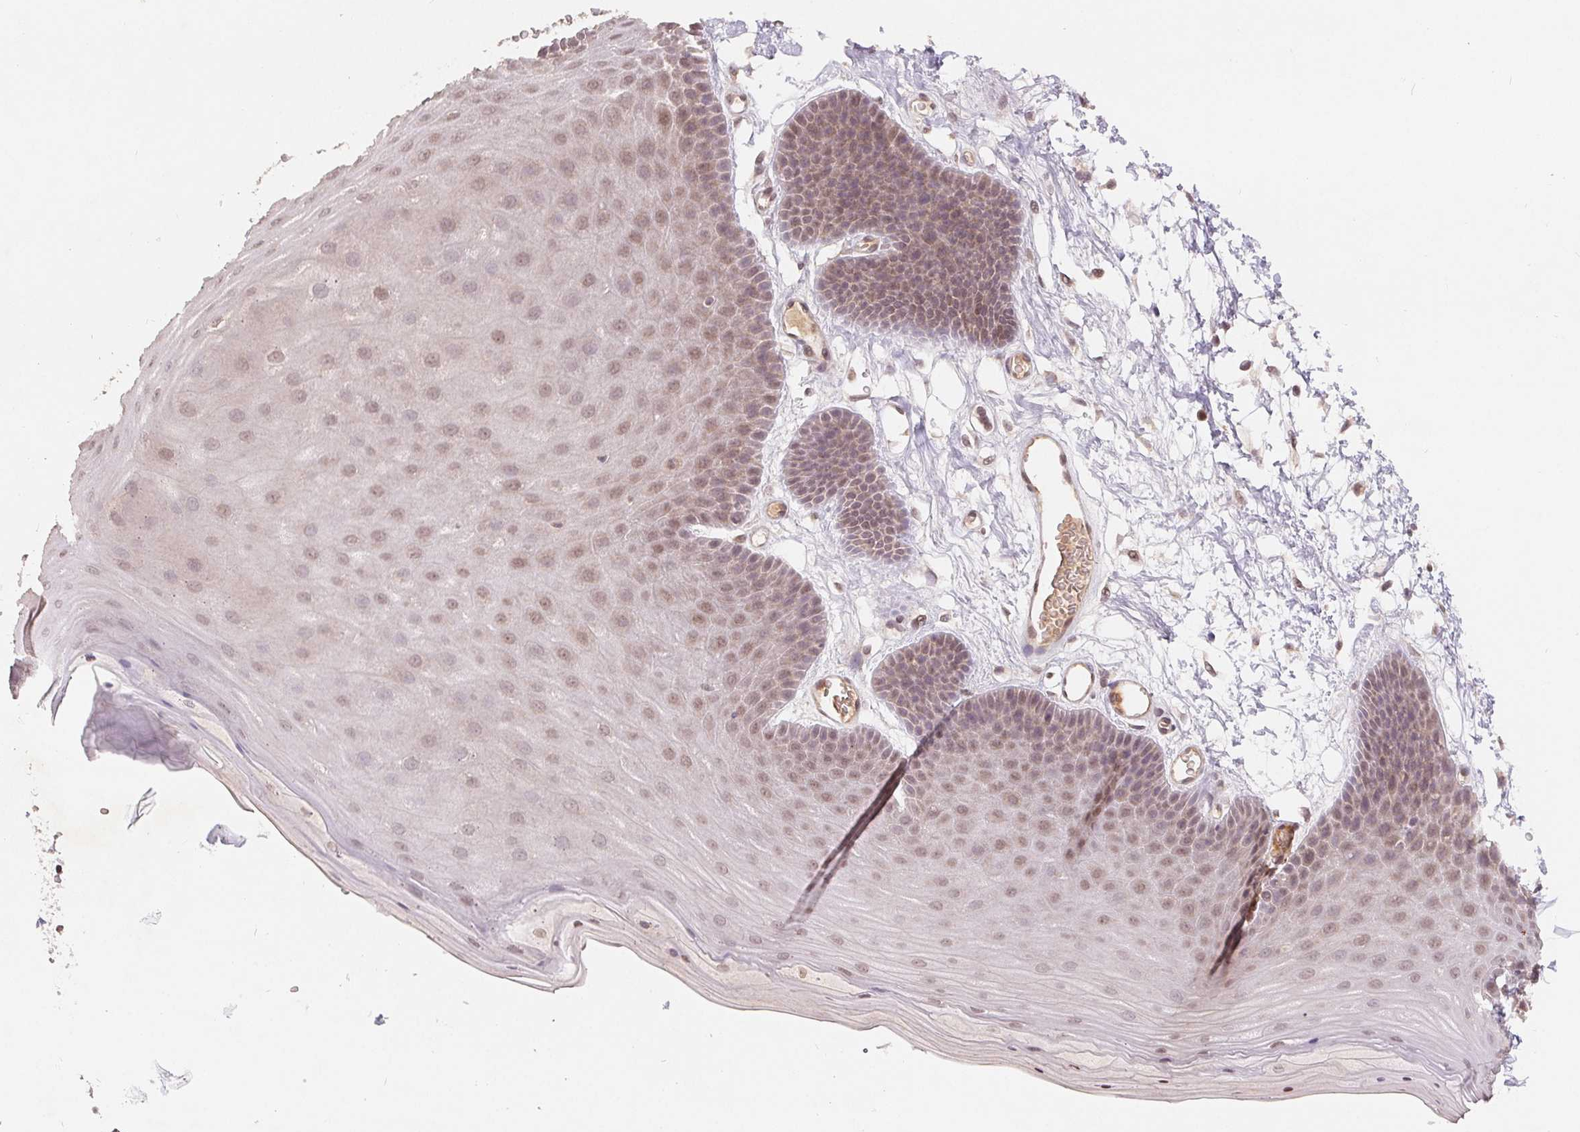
{"staining": {"intensity": "weak", "quantity": "25%-75%", "location": "nuclear"}, "tissue": "skin", "cell_type": "Epidermal cells", "image_type": "normal", "snomed": [{"axis": "morphology", "description": "Normal tissue, NOS"}, {"axis": "topography", "description": "Anal"}], "caption": "Benign skin reveals weak nuclear staining in approximately 25%-75% of epidermal cells Using DAB (3,3'-diaminobenzidine) (brown) and hematoxylin (blue) stains, captured at high magnification using brightfield microscopy..", "gene": "HMGN3", "patient": {"sex": "male", "age": 53}}